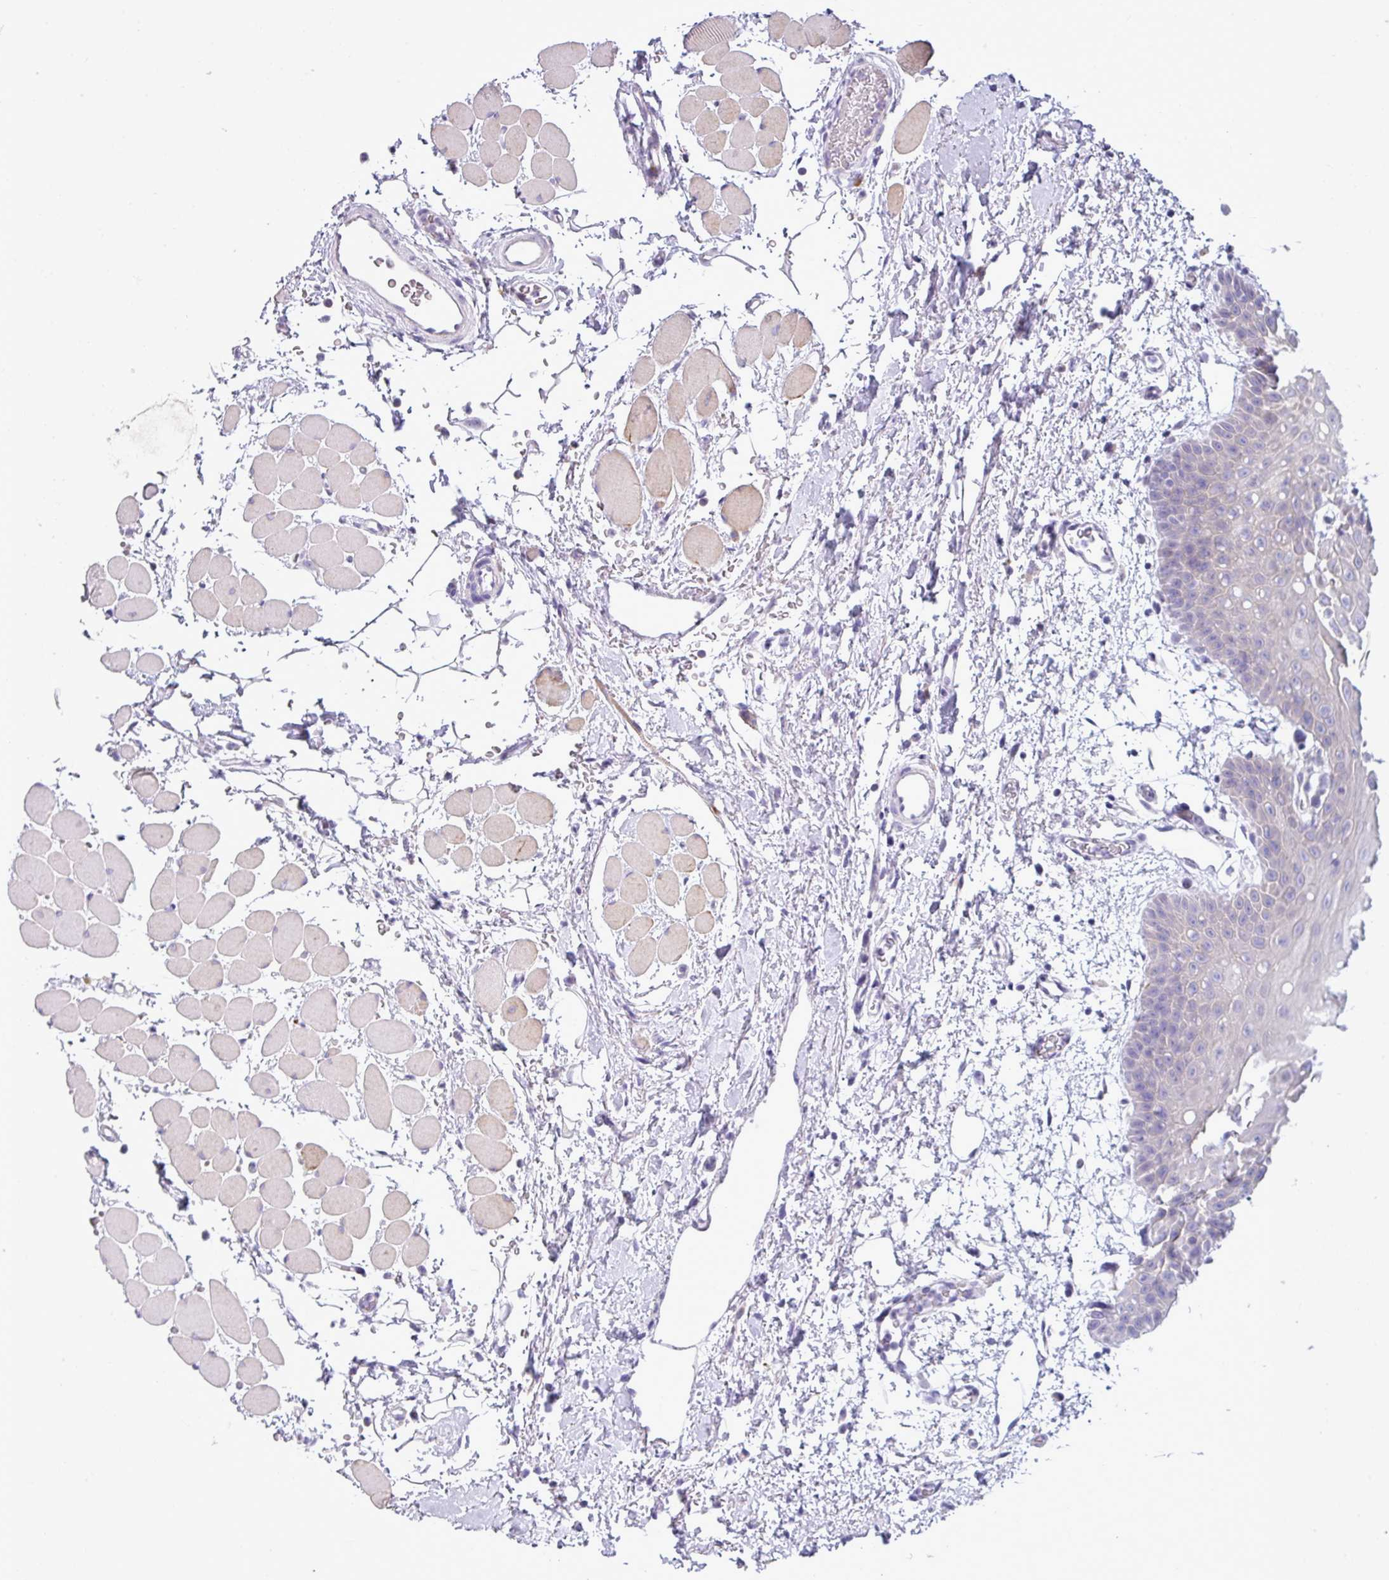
{"staining": {"intensity": "moderate", "quantity": "<25%", "location": "cytoplasmic/membranous"}, "tissue": "oral mucosa", "cell_type": "Squamous epithelial cells", "image_type": "normal", "snomed": [{"axis": "morphology", "description": "Normal tissue, NOS"}, {"axis": "topography", "description": "Oral tissue"}, {"axis": "topography", "description": "Tounge, NOS"}], "caption": "Immunohistochemical staining of normal human oral mucosa exhibits low levels of moderate cytoplasmic/membranous expression in about <25% of squamous epithelial cells. (DAB (3,3'-diaminobenzidine) IHC, brown staining for protein, blue staining for nuclei).", "gene": "ABCC5", "patient": {"sex": "female", "age": 59}}